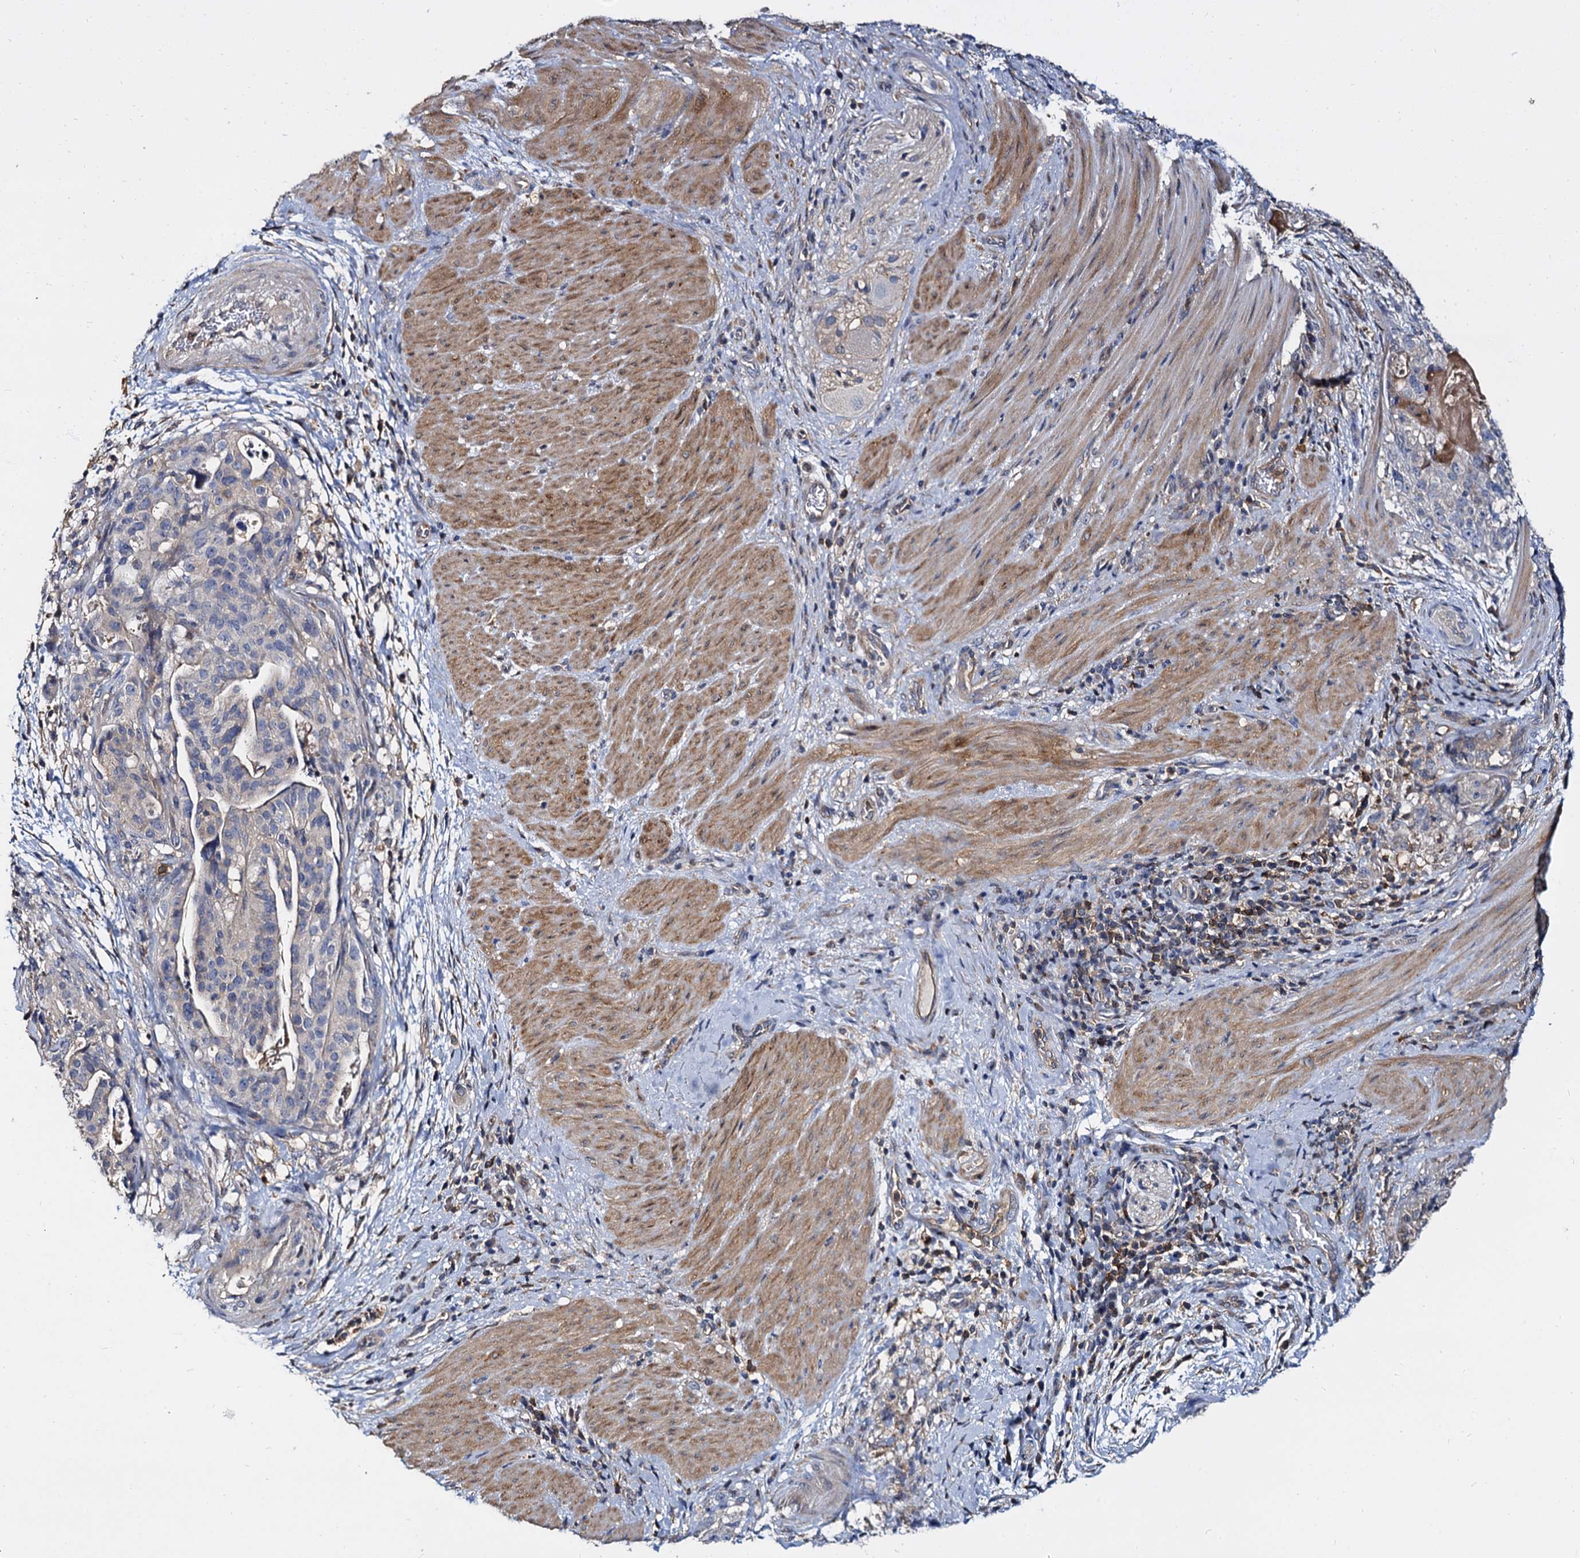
{"staining": {"intensity": "negative", "quantity": "none", "location": "none"}, "tissue": "stomach cancer", "cell_type": "Tumor cells", "image_type": "cancer", "snomed": [{"axis": "morphology", "description": "Adenocarcinoma, NOS"}, {"axis": "topography", "description": "Stomach"}], "caption": "IHC photomicrograph of human stomach cancer stained for a protein (brown), which shows no expression in tumor cells.", "gene": "ANKRD13A", "patient": {"sex": "male", "age": 48}}